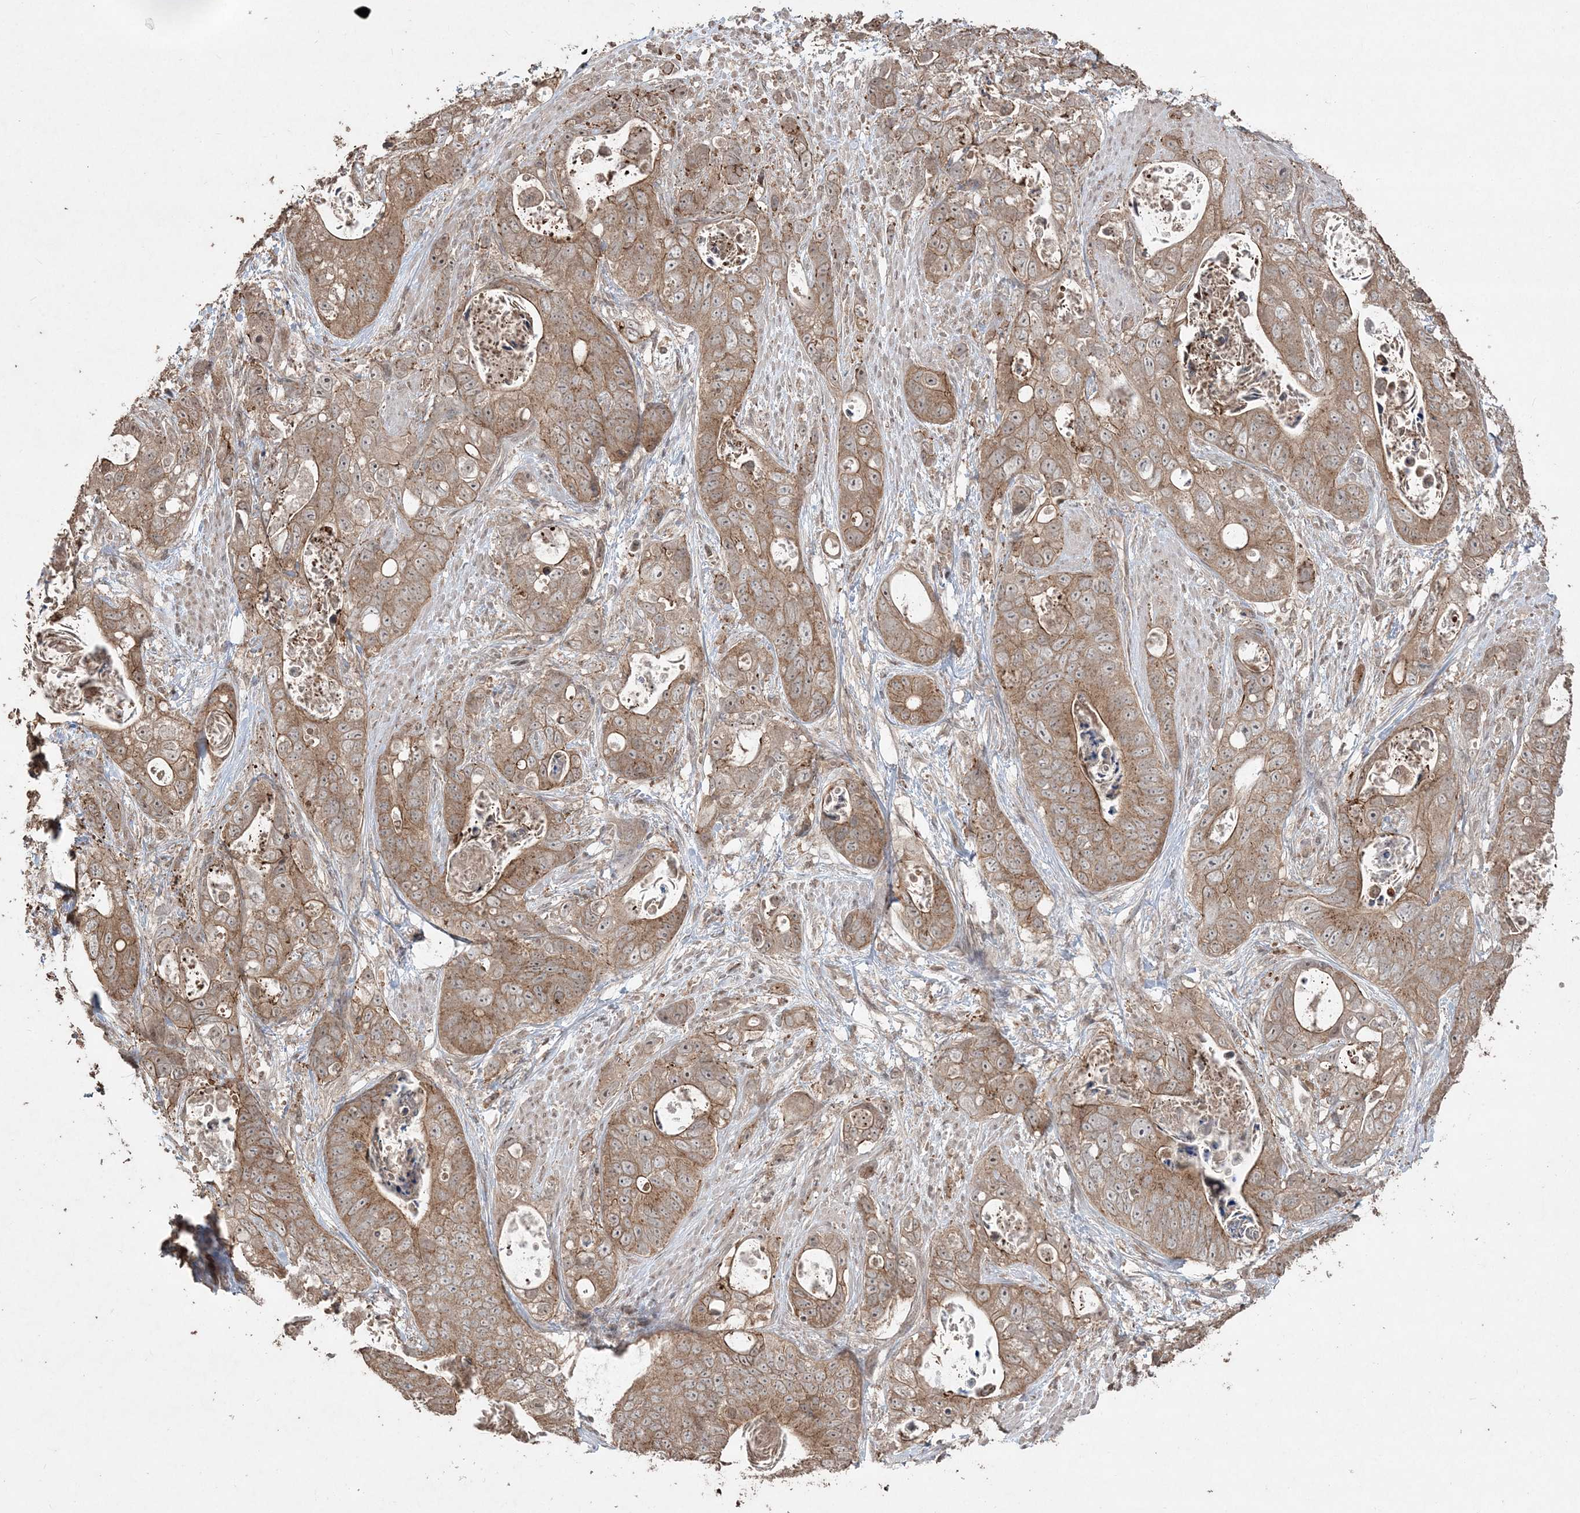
{"staining": {"intensity": "moderate", "quantity": ">75%", "location": "cytoplasmic/membranous"}, "tissue": "stomach cancer", "cell_type": "Tumor cells", "image_type": "cancer", "snomed": [{"axis": "morphology", "description": "Adenocarcinoma, NOS"}, {"axis": "topography", "description": "Stomach"}], "caption": "Stomach adenocarcinoma stained with DAB (3,3'-diaminobenzidine) immunohistochemistry reveals medium levels of moderate cytoplasmic/membranous staining in about >75% of tumor cells. The staining was performed using DAB (3,3'-diaminobenzidine), with brown indicating positive protein expression. Nuclei are stained blue with hematoxylin.", "gene": "EHHADH", "patient": {"sex": "female", "age": 89}}